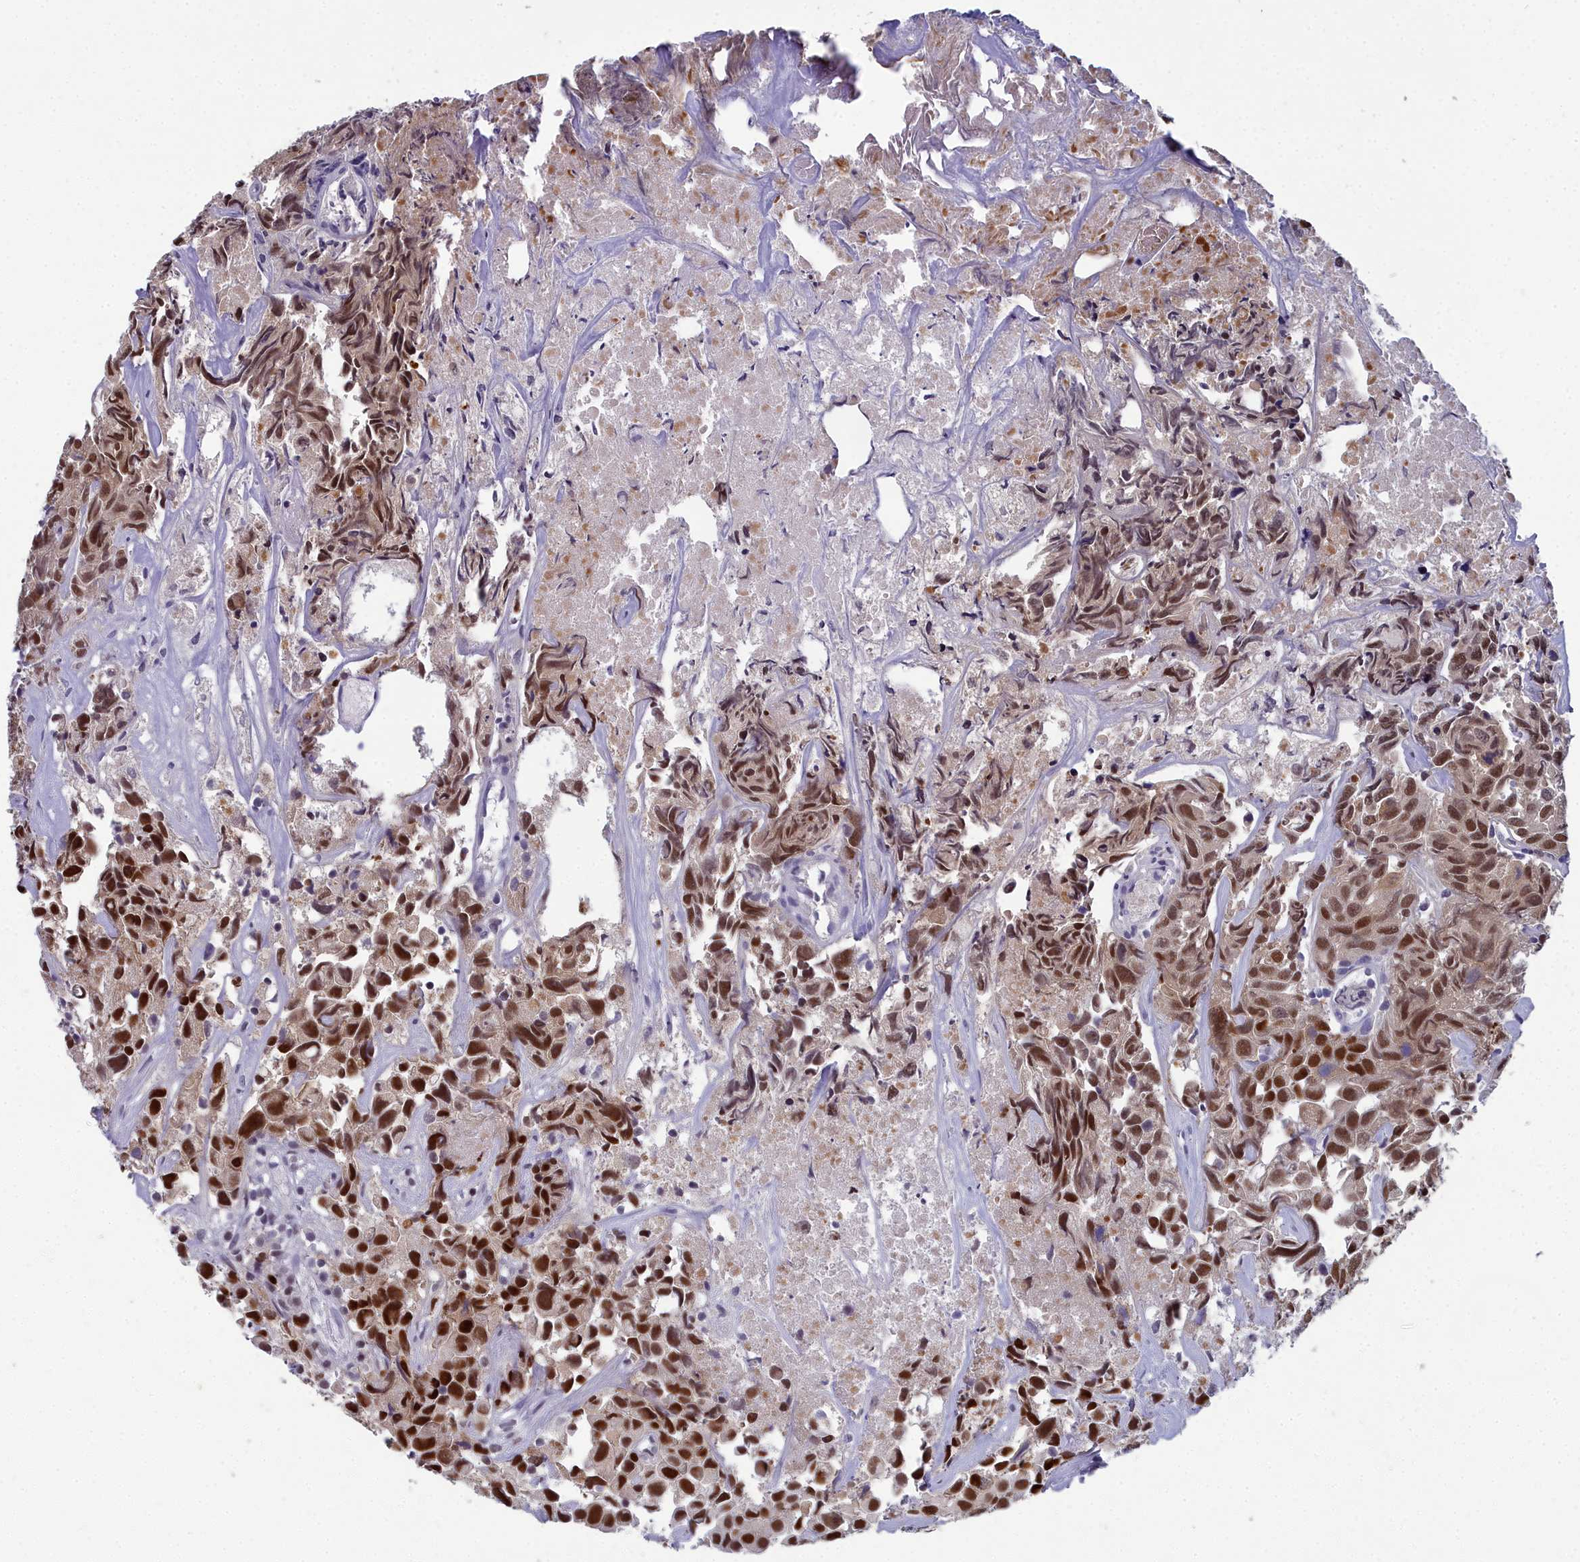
{"staining": {"intensity": "strong", "quantity": ">75%", "location": "nuclear"}, "tissue": "urothelial cancer", "cell_type": "Tumor cells", "image_type": "cancer", "snomed": [{"axis": "morphology", "description": "Urothelial carcinoma, High grade"}, {"axis": "topography", "description": "Urinary bladder"}], "caption": "About >75% of tumor cells in human urothelial cancer demonstrate strong nuclear protein positivity as visualized by brown immunohistochemical staining.", "gene": "CCDC97", "patient": {"sex": "female", "age": 75}}